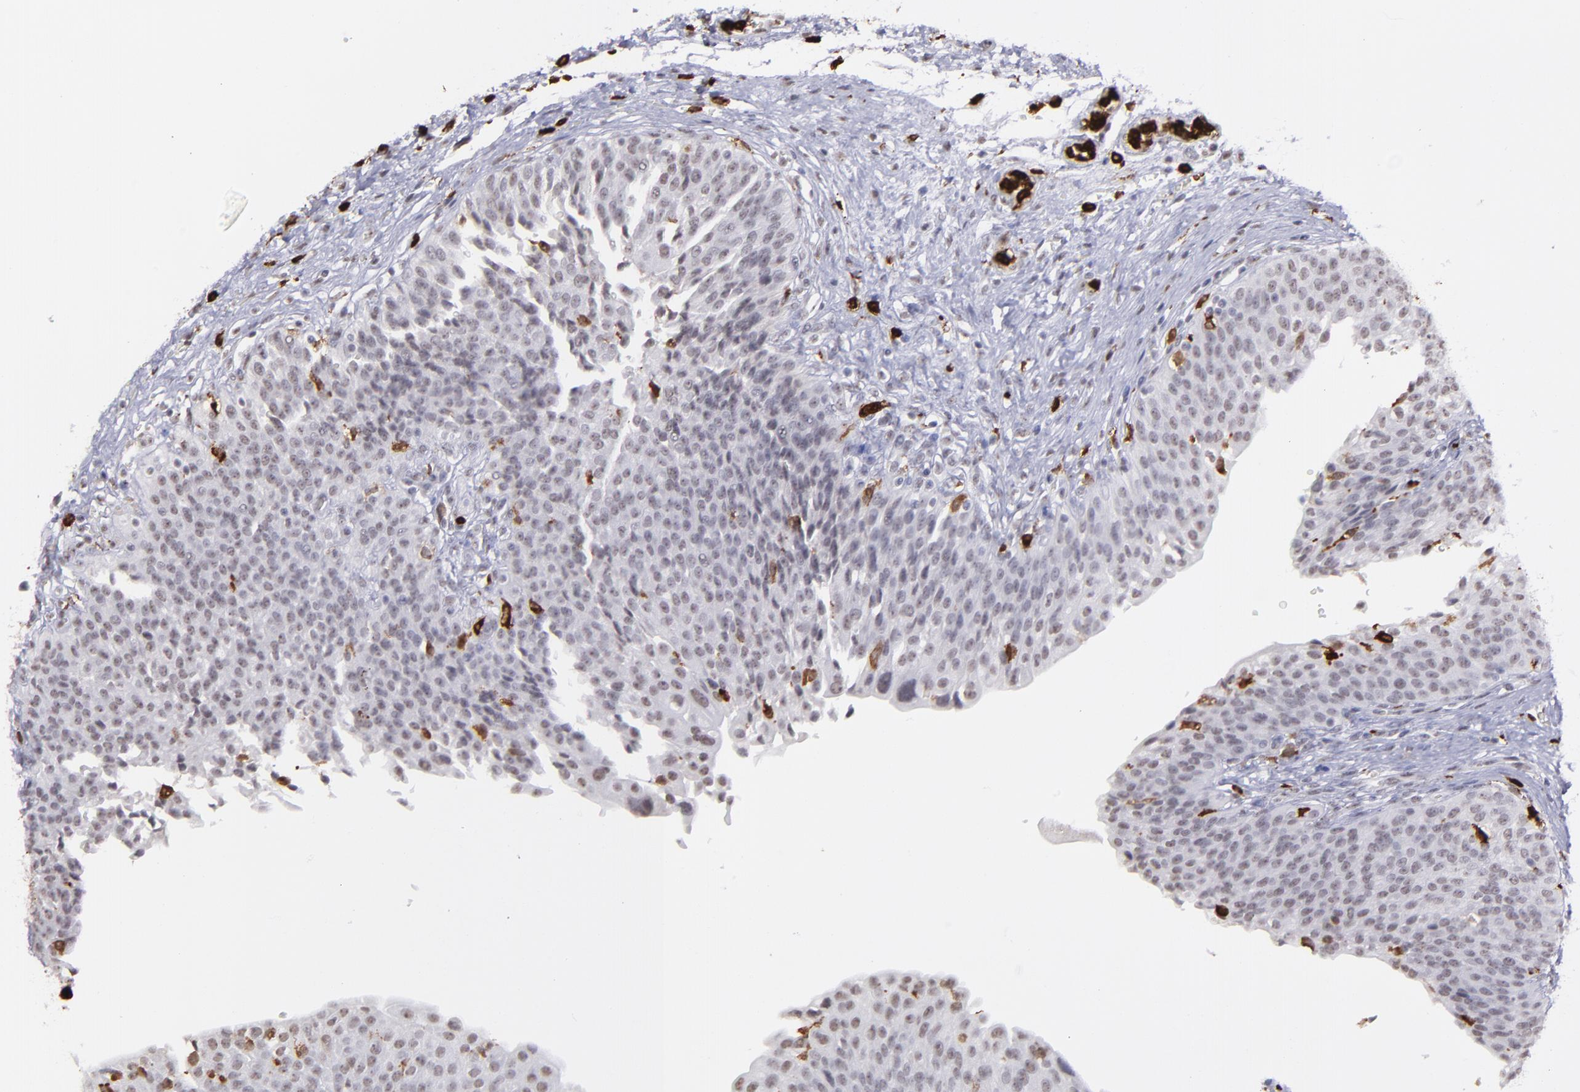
{"staining": {"intensity": "negative", "quantity": "none", "location": "none"}, "tissue": "urinary bladder", "cell_type": "Urothelial cells", "image_type": "normal", "snomed": [{"axis": "morphology", "description": "Normal tissue, NOS"}, {"axis": "topography", "description": "Smooth muscle"}, {"axis": "topography", "description": "Urinary bladder"}], "caption": "Immunohistochemistry (IHC) micrograph of normal urinary bladder: human urinary bladder stained with DAB demonstrates no significant protein positivity in urothelial cells. Nuclei are stained in blue.", "gene": "NCF2", "patient": {"sex": "male", "age": 35}}